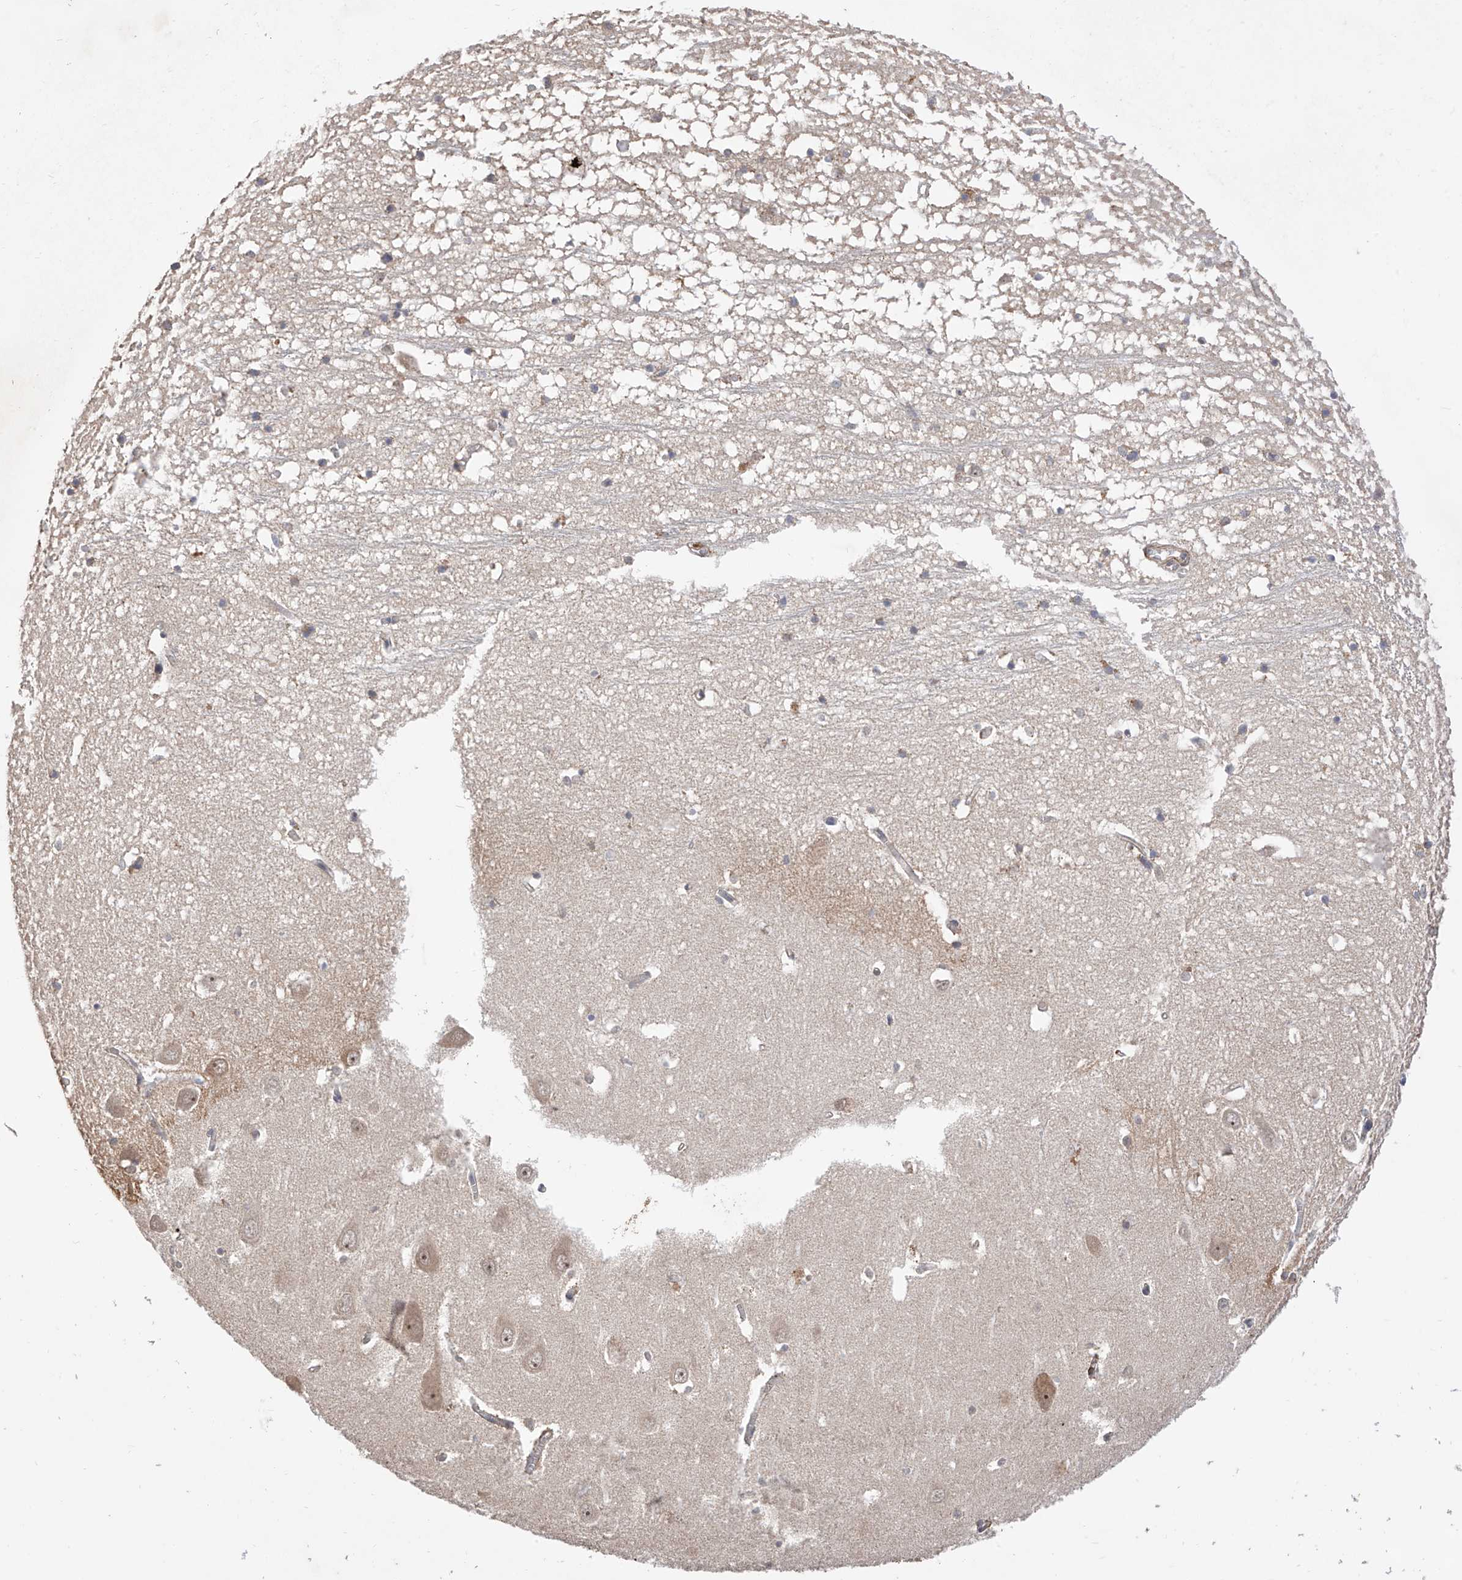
{"staining": {"intensity": "weak", "quantity": ">75%", "location": "cytoplasmic/membranous"}, "tissue": "hippocampus", "cell_type": "Glial cells", "image_type": "normal", "snomed": [{"axis": "morphology", "description": "Normal tissue, NOS"}, {"axis": "topography", "description": "Hippocampus"}], "caption": "Protein staining of normal hippocampus shows weak cytoplasmic/membranous expression in approximately >75% of glial cells.", "gene": "LATS1", "patient": {"sex": "male", "age": 70}}